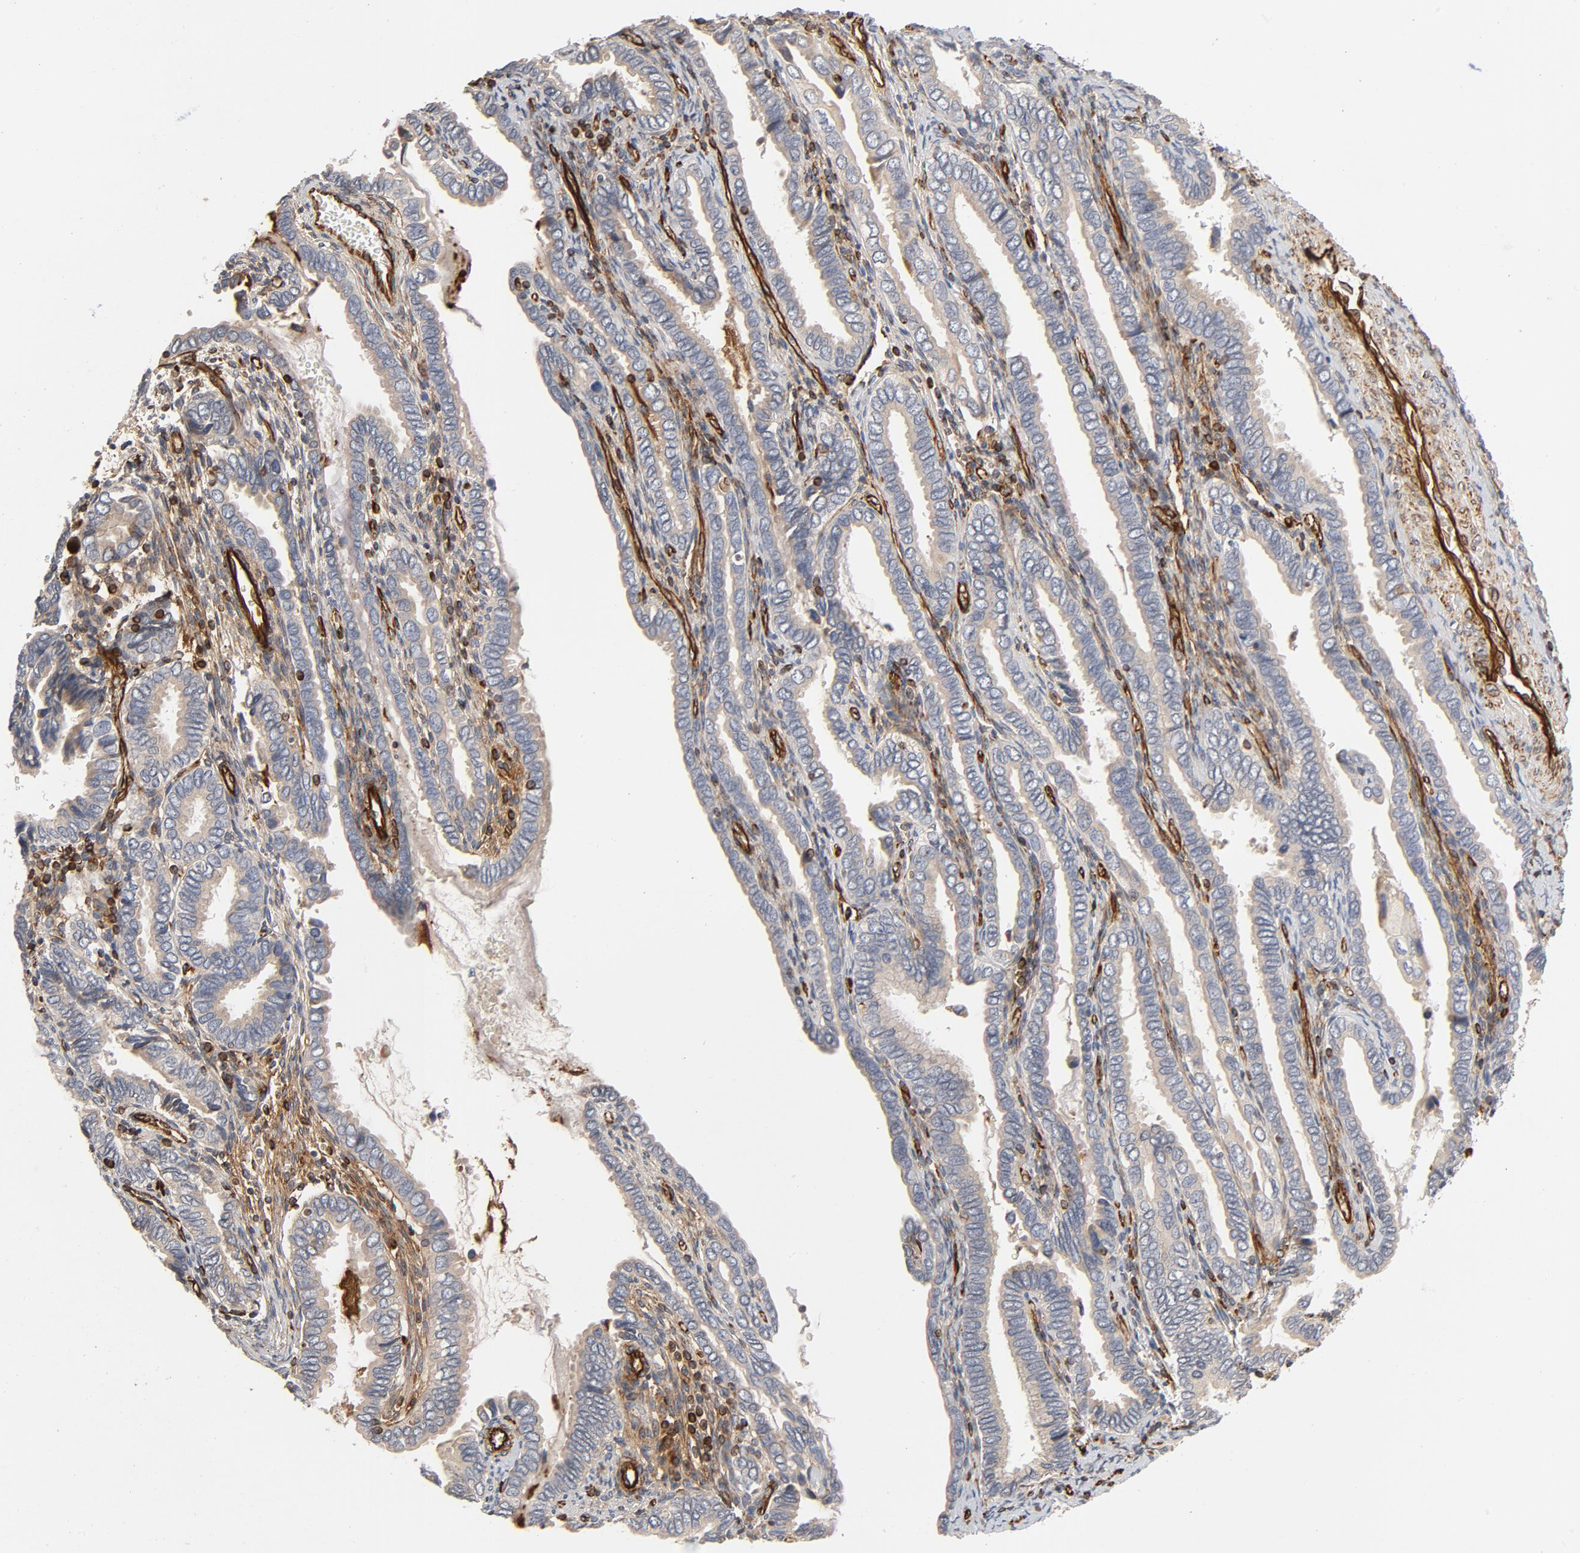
{"staining": {"intensity": "weak", "quantity": ">75%", "location": "cytoplasmic/membranous"}, "tissue": "cervical cancer", "cell_type": "Tumor cells", "image_type": "cancer", "snomed": [{"axis": "morphology", "description": "Adenocarcinoma, NOS"}, {"axis": "topography", "description": "Cervix"}], "caption": "Immunohistochemical staining of human adenocarcinoma (cervical) shows low levels of weak cytoplasmic/membranous positivity in about >75% of tumor cells.", "gene": "FAM118A", "patient": {"sex": "female", "age": 49}}